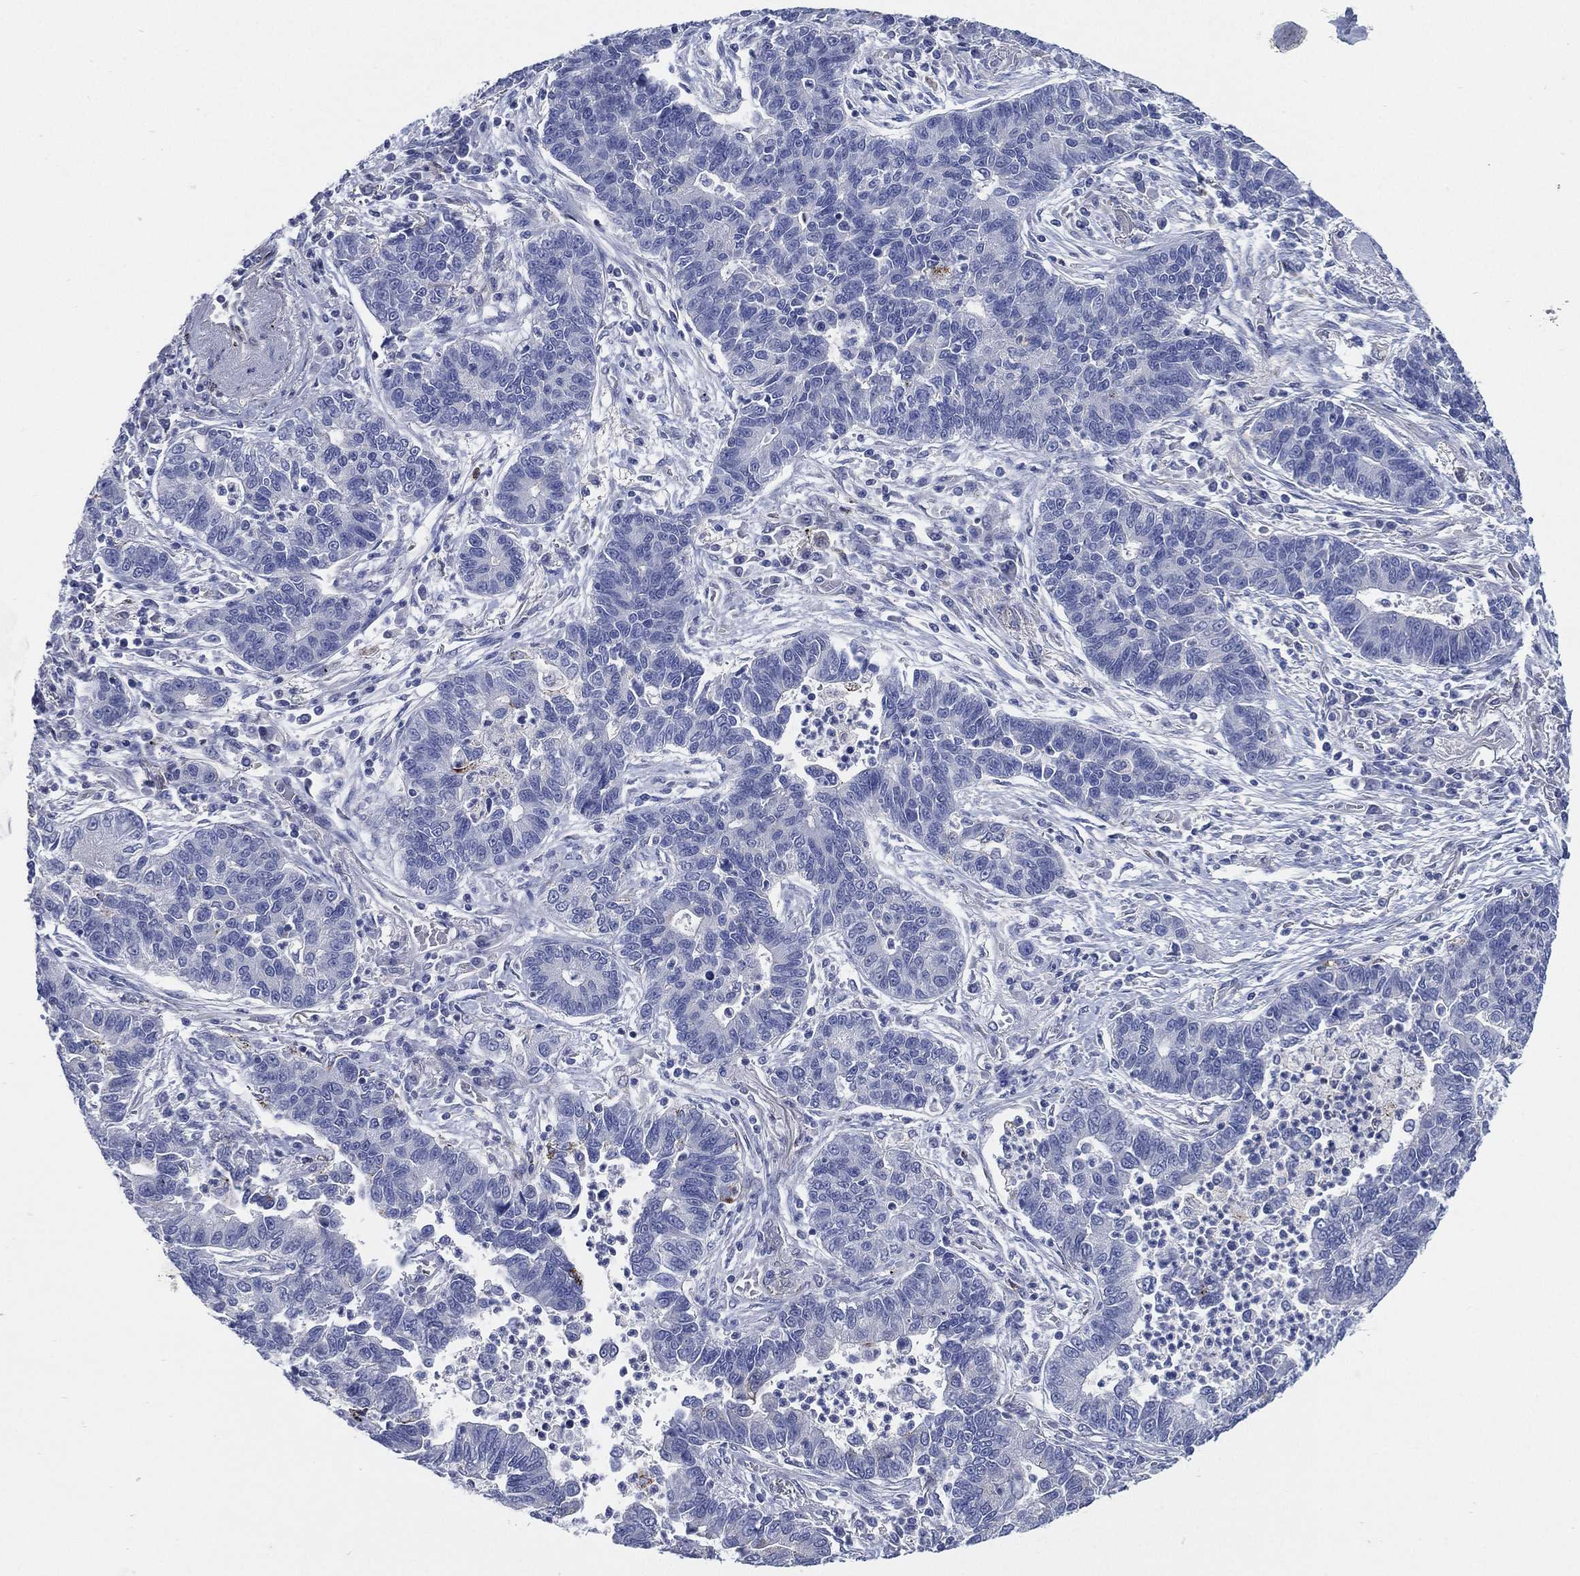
{"staining": {"intensity": "negative", "quantity": "none", "location": "none"}, "tissue": "lung cancer", "cell_type": "Tumor cells", "image_type": "cancer", "snomed": [{"axis": "morphology", "description": "Adenocarcinoma, NOS"}, {"axis": "topography", "description": "Lung"}], "caption": "Tumor cells show no significant protein positivity in lung cancer.", "gene": "C5orf46", "patient": {"sex": "female", "age": 57}}